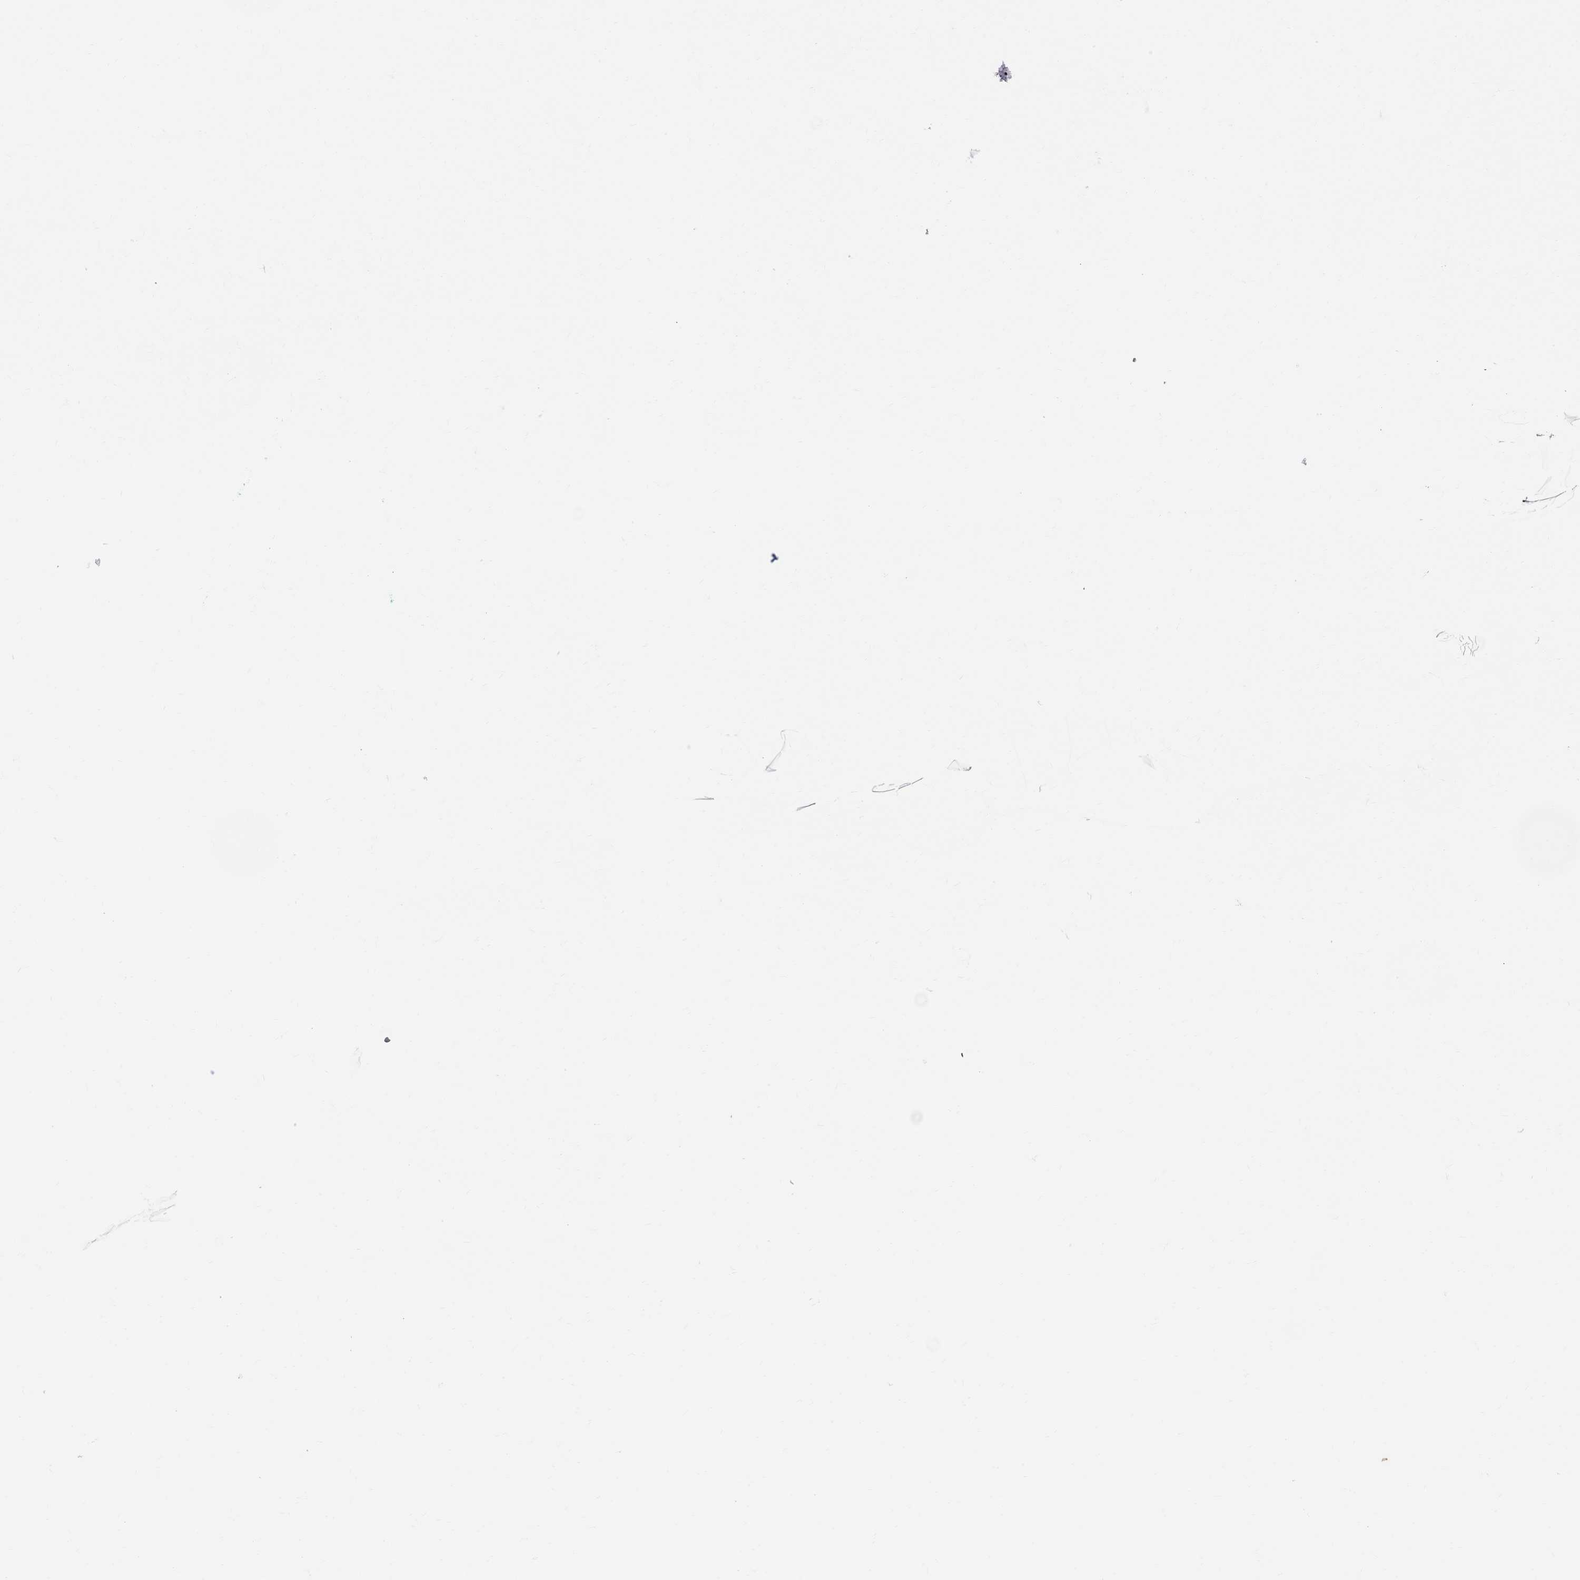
{"staining": {"intensity": "negative", "quantity": "none", "location": "none"}, "tissue": "vagina", "cell_type": "Squamous epithelial cells", "image_type": "normal", "snomed": [{"axis": "morphology", "description": "Normal tissue, NOS"}, {"axis": "topography", "description": "Vagina"}], "caption": "Immunohistochemistry of benign vagina demonstrates no staining in squamous epithelial cells. (IHC, brightfield microscopy, high magnification).", "gene": "TTLL13", "patient": {"sex": "female", "age": 44}}